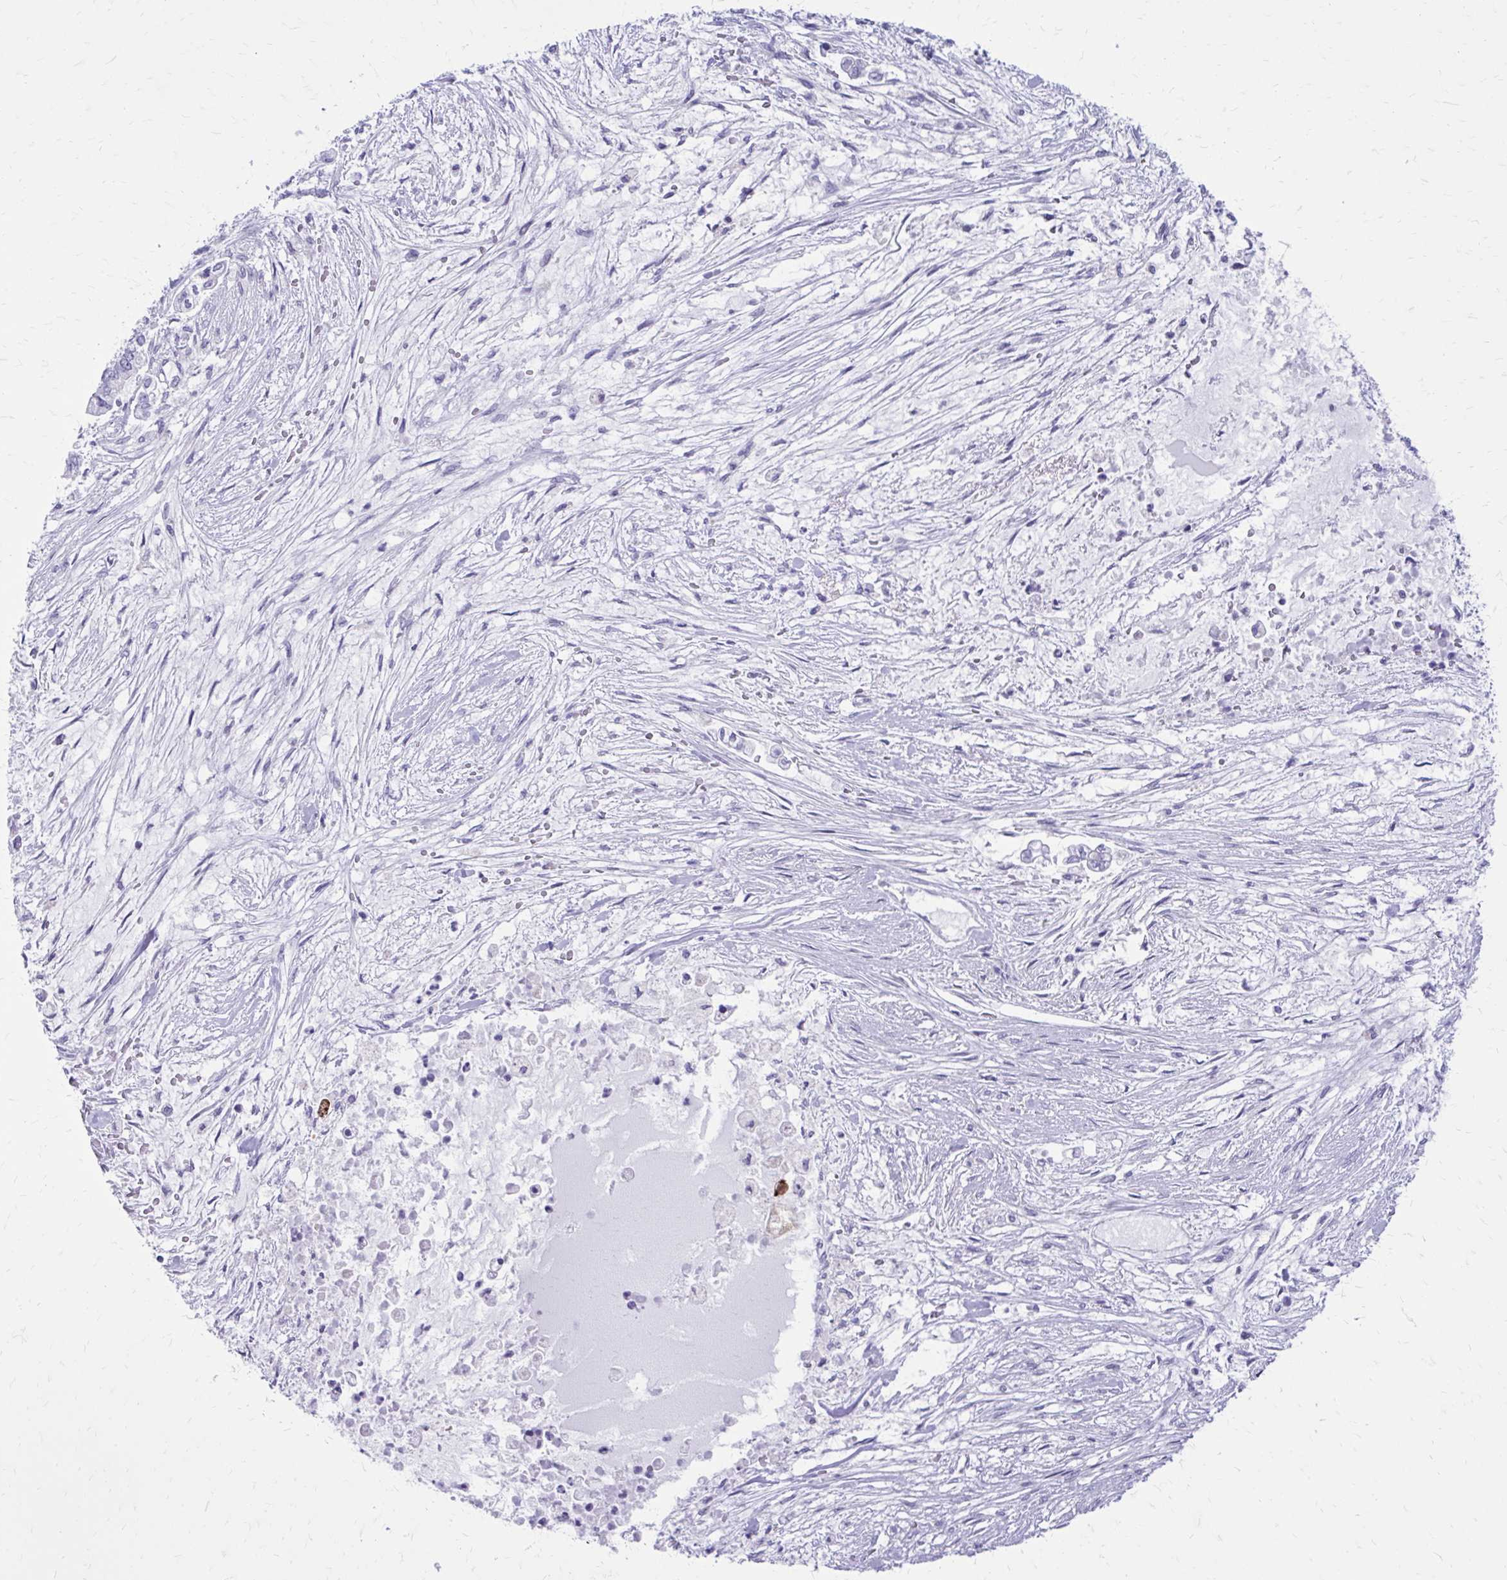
{"staining": {"intensity": "negative", "quantity": "none", "location": "none"}, "tissue": "pancreatic cancer", "cell_type": "Tumor cells", "image_type": "cancer", "snomed": [{"axis": "morphology", "description": "Adenocarcinoma, NOS"}, {"axis": "topography", "description": "Pancreas"}], "caption": "Tumor cells show no significant protein expression in adenocarcinoma (pancreatic).", "gene": "LCN15", "patient": {"sex": "female", "age": 69}}